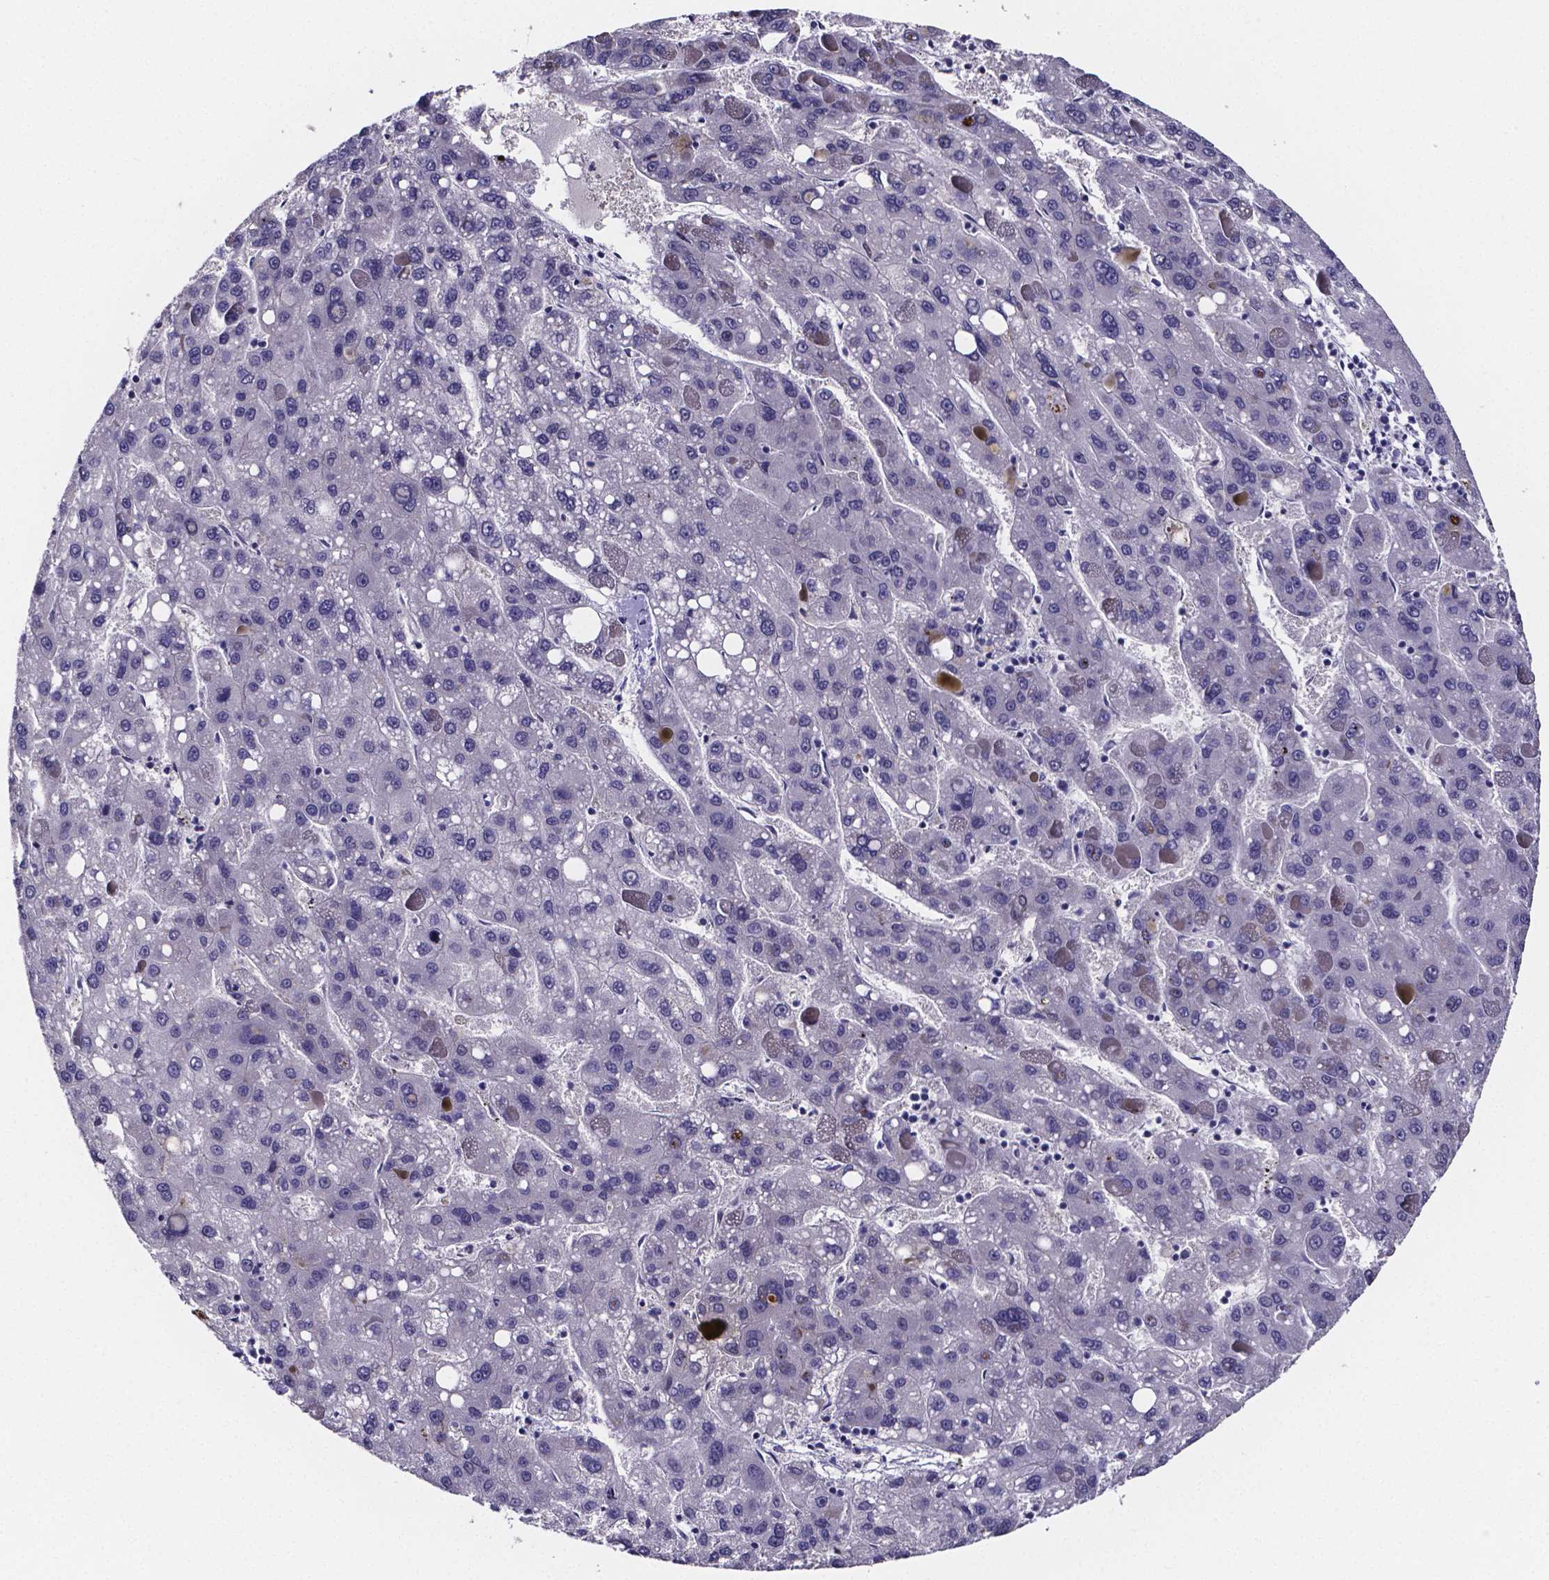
{"staining": {"intensity": "negative", "quantity": "none", "location": "none"}, "tissue": "liver cancer", "cell_type": "Tumor cells", "image_type": "cancer", "snomed": [{"axis": "morphology", "description": "Carcinoma, Hepatocellular, NOS"}, {"axis": "topography", "description": "Liver"}], "caption": "Liver cancer was stained to show a protein in brown. There is no significant expression in tumor cells.", "gene": "IZUMO1", "patient": {"sex": "female", "age": 82}}